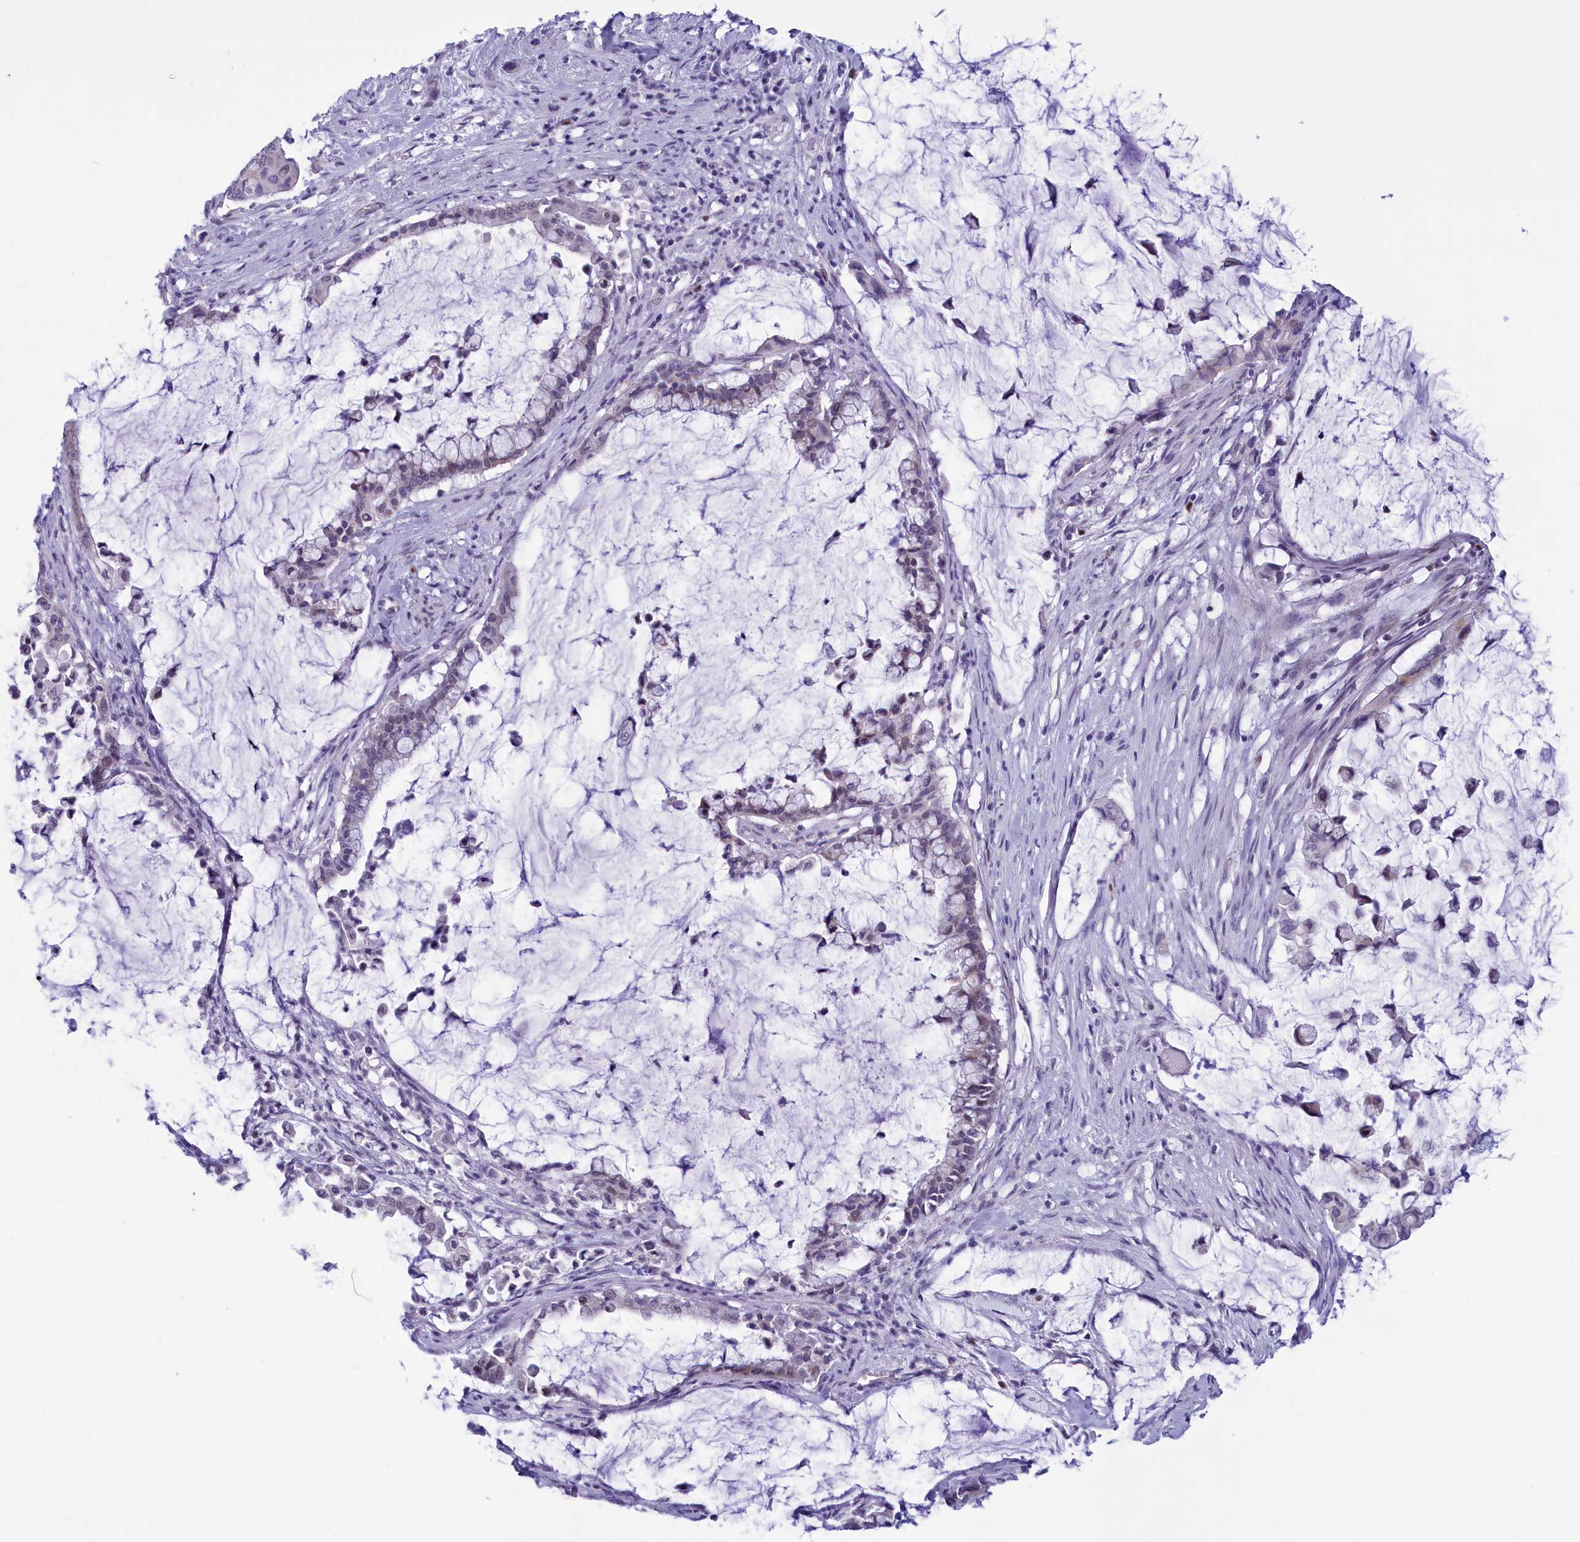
{"staining": {"intensity": "weak", "quantity": "<25%", "location": "cytoplasmic/membranous"}, "tissue": "pancreatic cancer", "cell_type": "Tumor cells", "image_type": "cancer", "snomed": [{"axis": "morphology", "description": "Adenocarcinoma, NOS"}, {"axis": "topography", "description": "Pancreas"}], "caption": "The micrograph exhibits no staining of tumor cells in pancreatic cancer. (Stains: DAB (3,3'-diaminobenzidine) IHC with hematoxylin counter stain, Microscopy: brightfield microscopy at high magnification).", "gene": "ELOA2", "patient": {"sex": "male", "age": 41}}